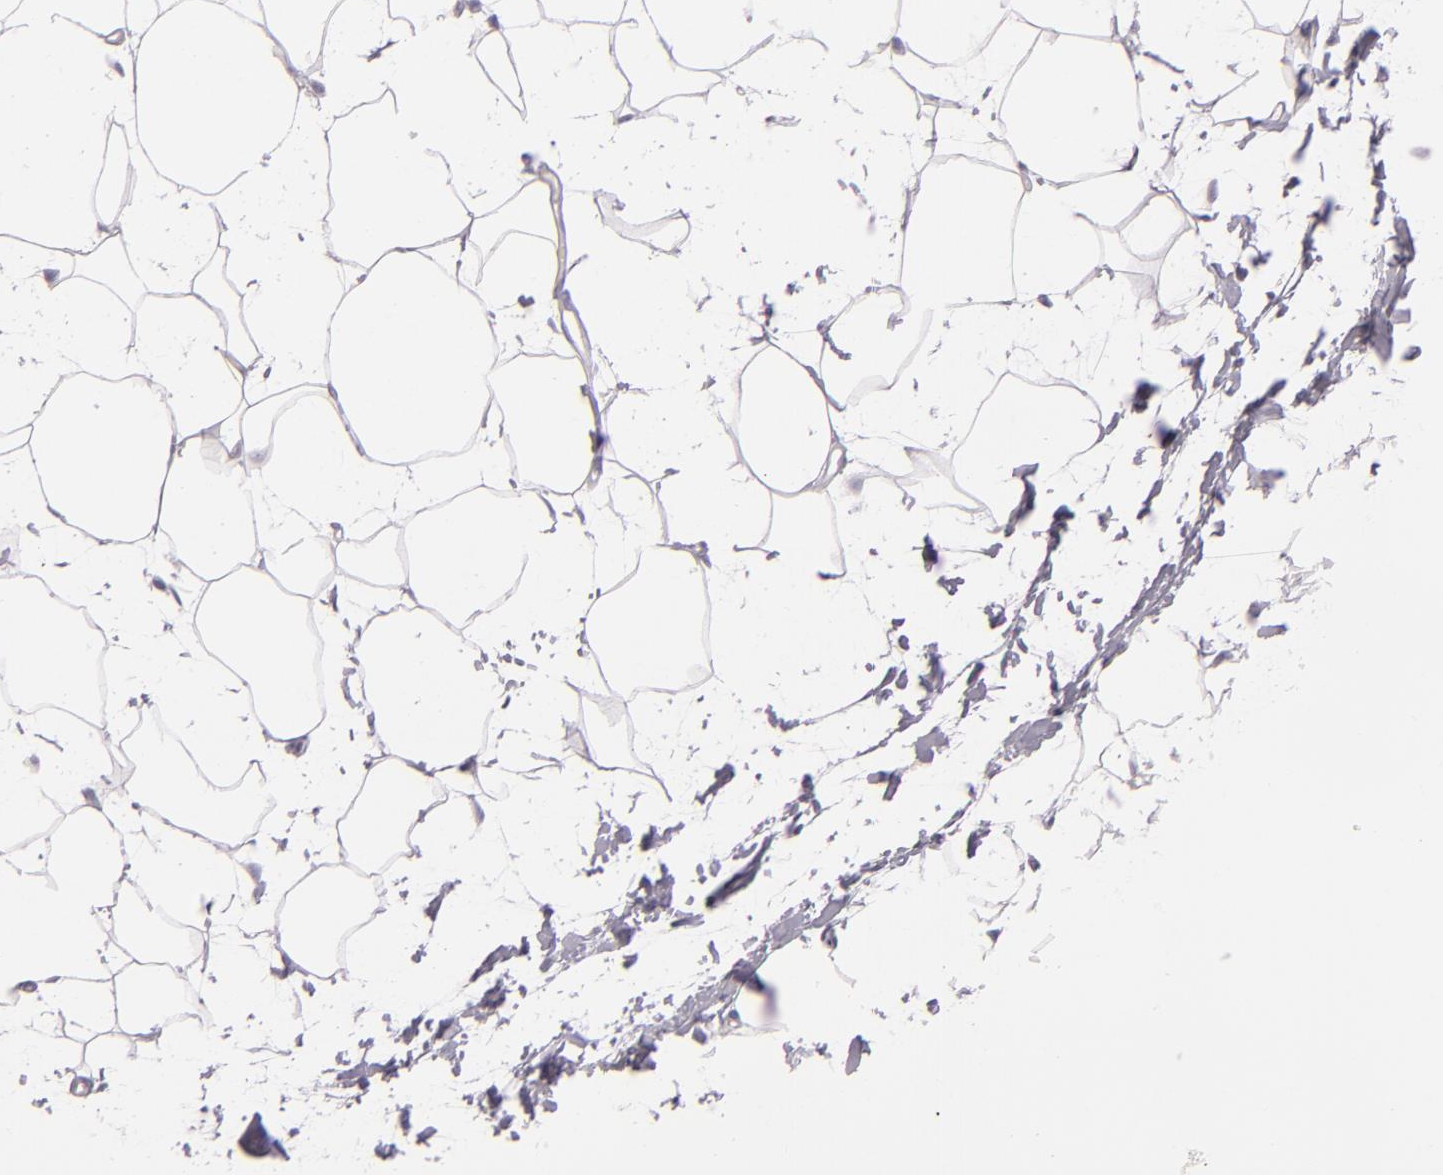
{"staining": {"intensity": "negative", "quantity": "none", "location": "none"}, "tissue": "adipose tissue", "cell_type": "Adipocytes", "image_type": "normal", "snomed": [{"axis": "morphology", "description": "Normal tissue, NOS"}, {"axis": "topography", "description": "Breast"}], "caption": "Protein analysis of normal adipose tissue exhibits no significant staining in adipocytes. The staining was performed using DAB (3,3'-diaminobenzidine) to visualize the protein expression in brown, while the nuclei were stained in blue with hematoxylin (Magnification: 20x).", "gene": "FAM181A", "patient": {"sex": "female", "age": 45}}